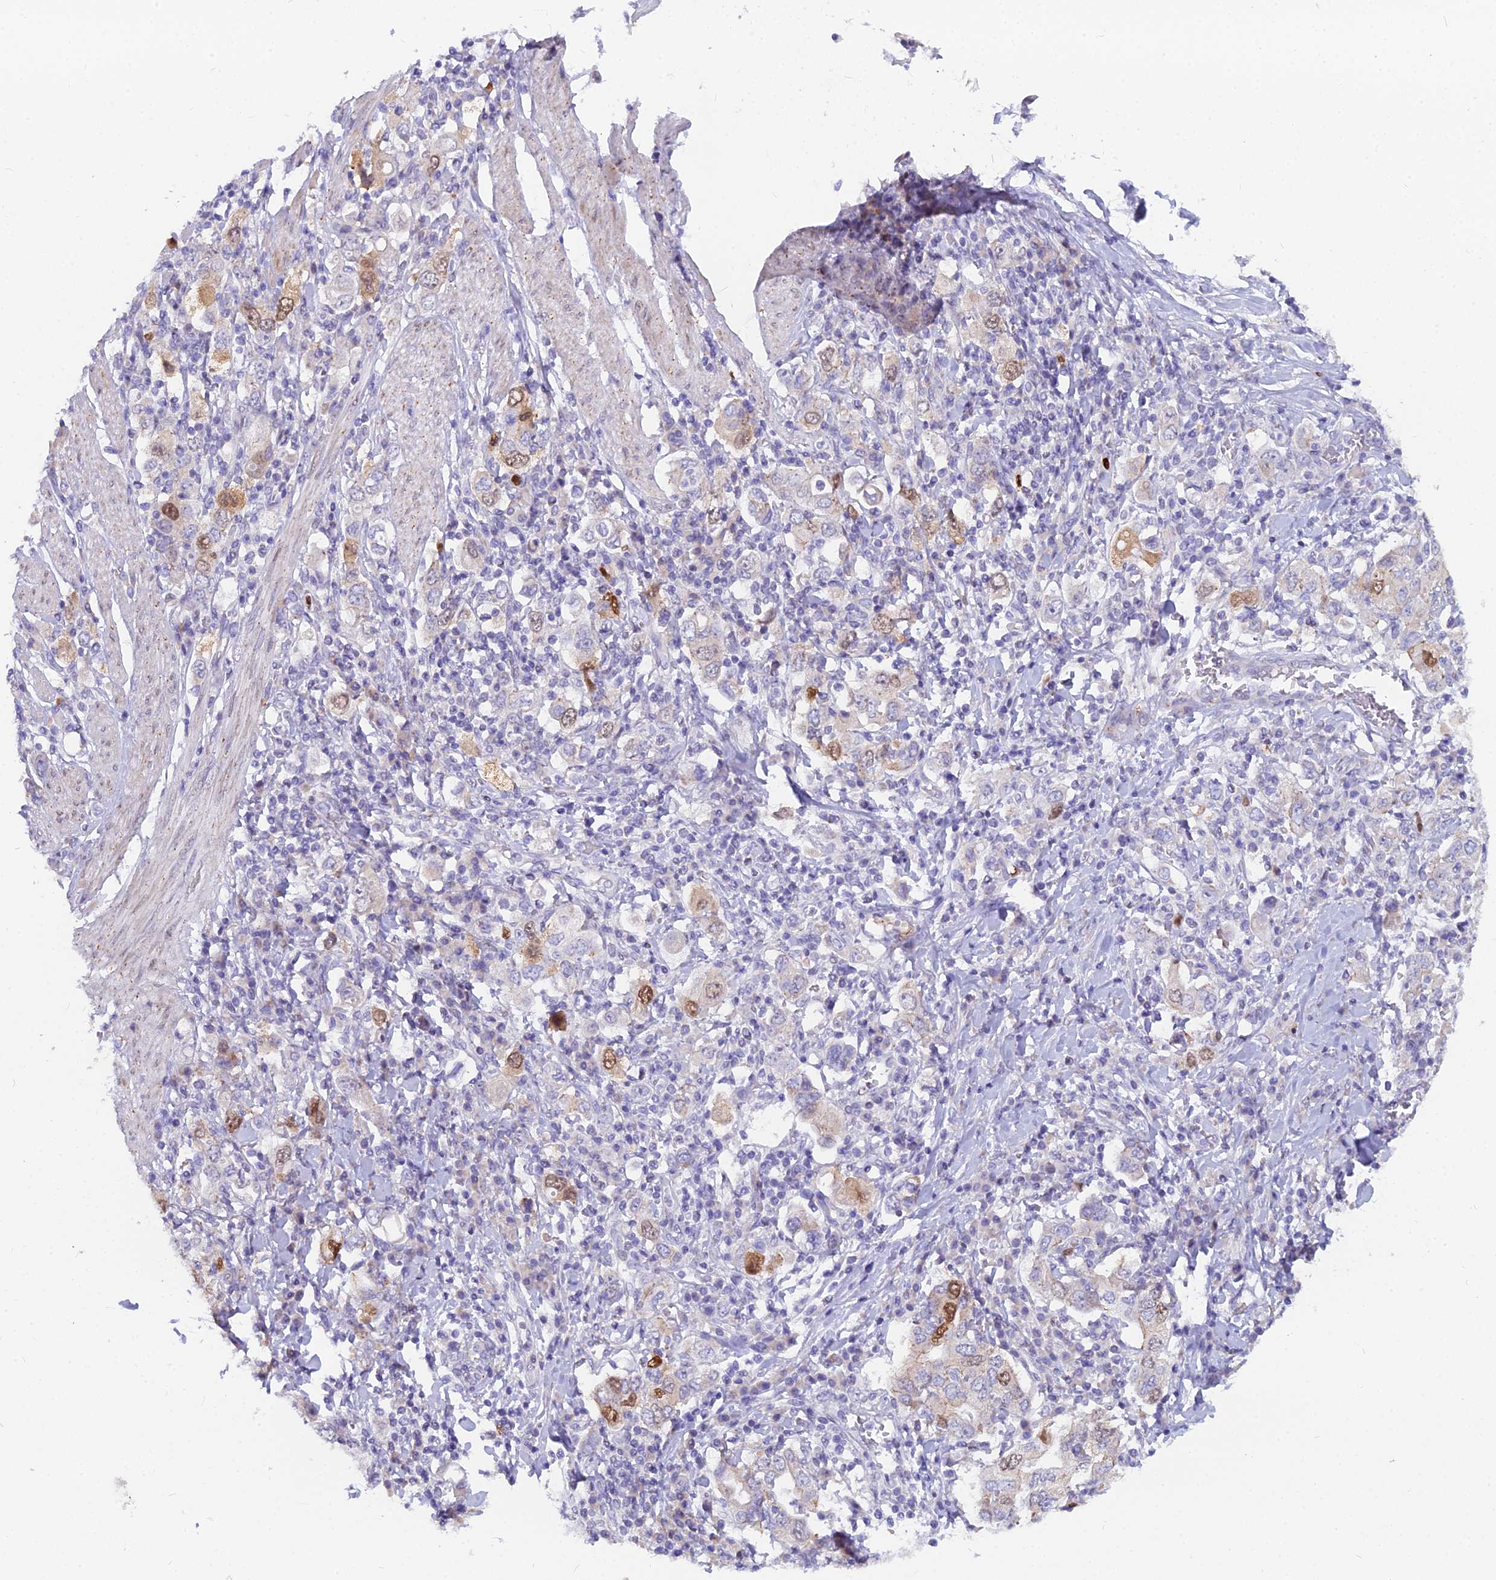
{"staining": {"intensity": "moderate", "quantity": "<25%", "location": "nuclear"}, "tissue": "stomach cancer", "cell_type": "Tumor cells", "image_type": "cancer", "snomed": [{"axis": "morphology", "description": "Adenocarcinoma, NOS"}, {"axis": "topography", "description": "Stomach, upper"}], "caption": "Protein expression analysis of stomach cancer demonstrates moderate nuclear expression in about <25% of tumor cells. Ihc stains the protein of interest in brown and the nuclei are stained blue.", "gene": "NUSAP1", "patient": {"sex": "male", "age": 62}}